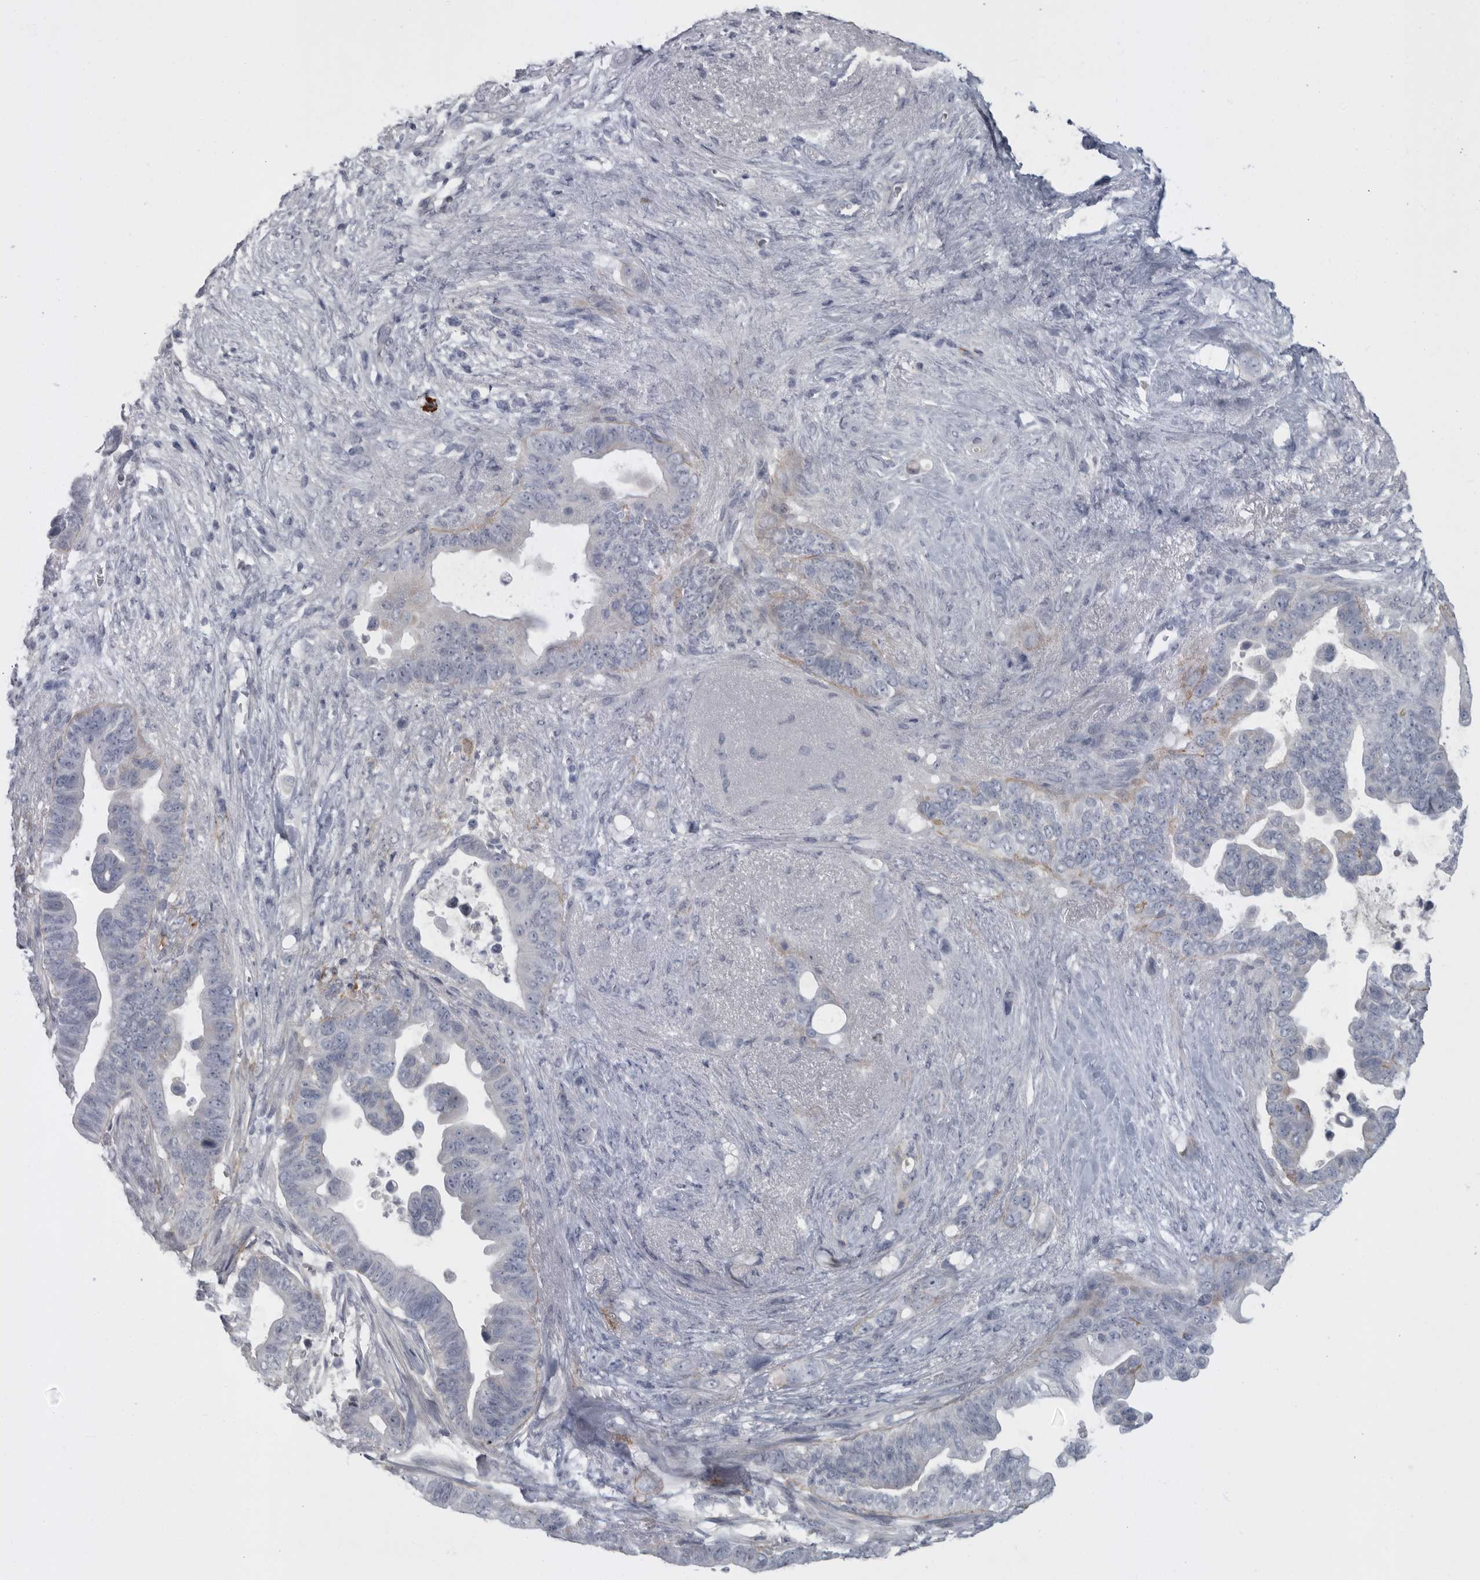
{"staining": {"intensity": "negative", "quantity": "none", "location": "none"}, "tissue": "pancreatic cancer", "cell_type": "Tumor cells", "image_type": "cancer", "snomed": [{"axis": "morphology", "description": "Adenocarcinoma, NOS"}, {"axis": "topography", "description": "Pancreas"}], "caption": "Adenocarcinoma (pancreatic) stained for a protein using IHC shows no positivity tumor cells.", "gene": "SLC25A39", "patient": {"sex": "female", "age": 72}}